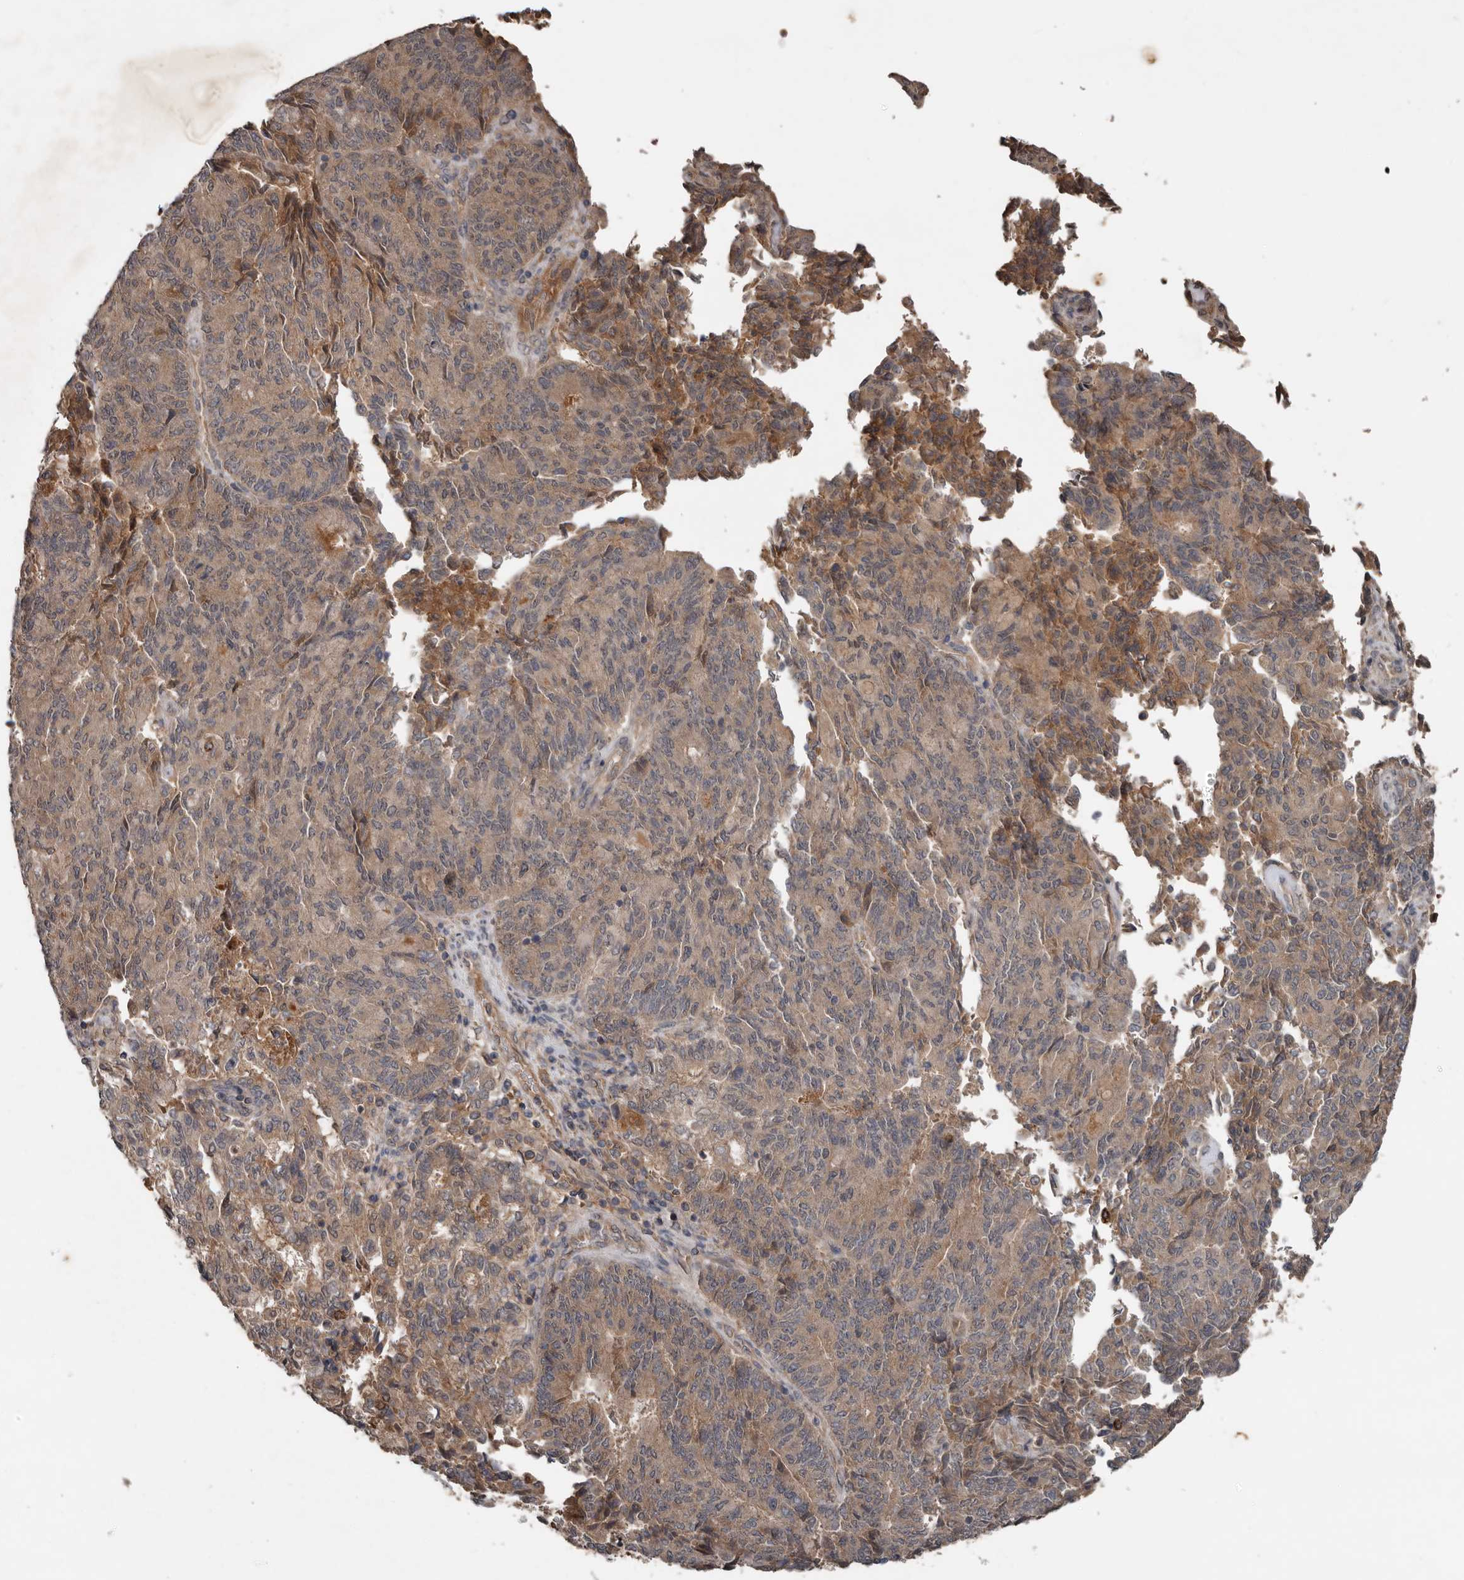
{"staining": {"intensity": "weak", "quantity": "25%-75%", "location": "cytoplasmic/membranous"}, "tissue": "endometrial cancer", "cell_type": "Tumor cells", "image_type": "cancer", "snomed": [{"axis": "morphology", "description": "Adenocarcinoma, NOS"}, {"axis": "topography", "description": "Endometrium"}], "caption": "Weak cytoplasmic/membranous positivity is identified in approximately 25%-75% of tumor cells in endometrial cancer (adenocarcinoma).", "gene": "DNAJB4", "patient": {"sex": "female", "age": 80}}